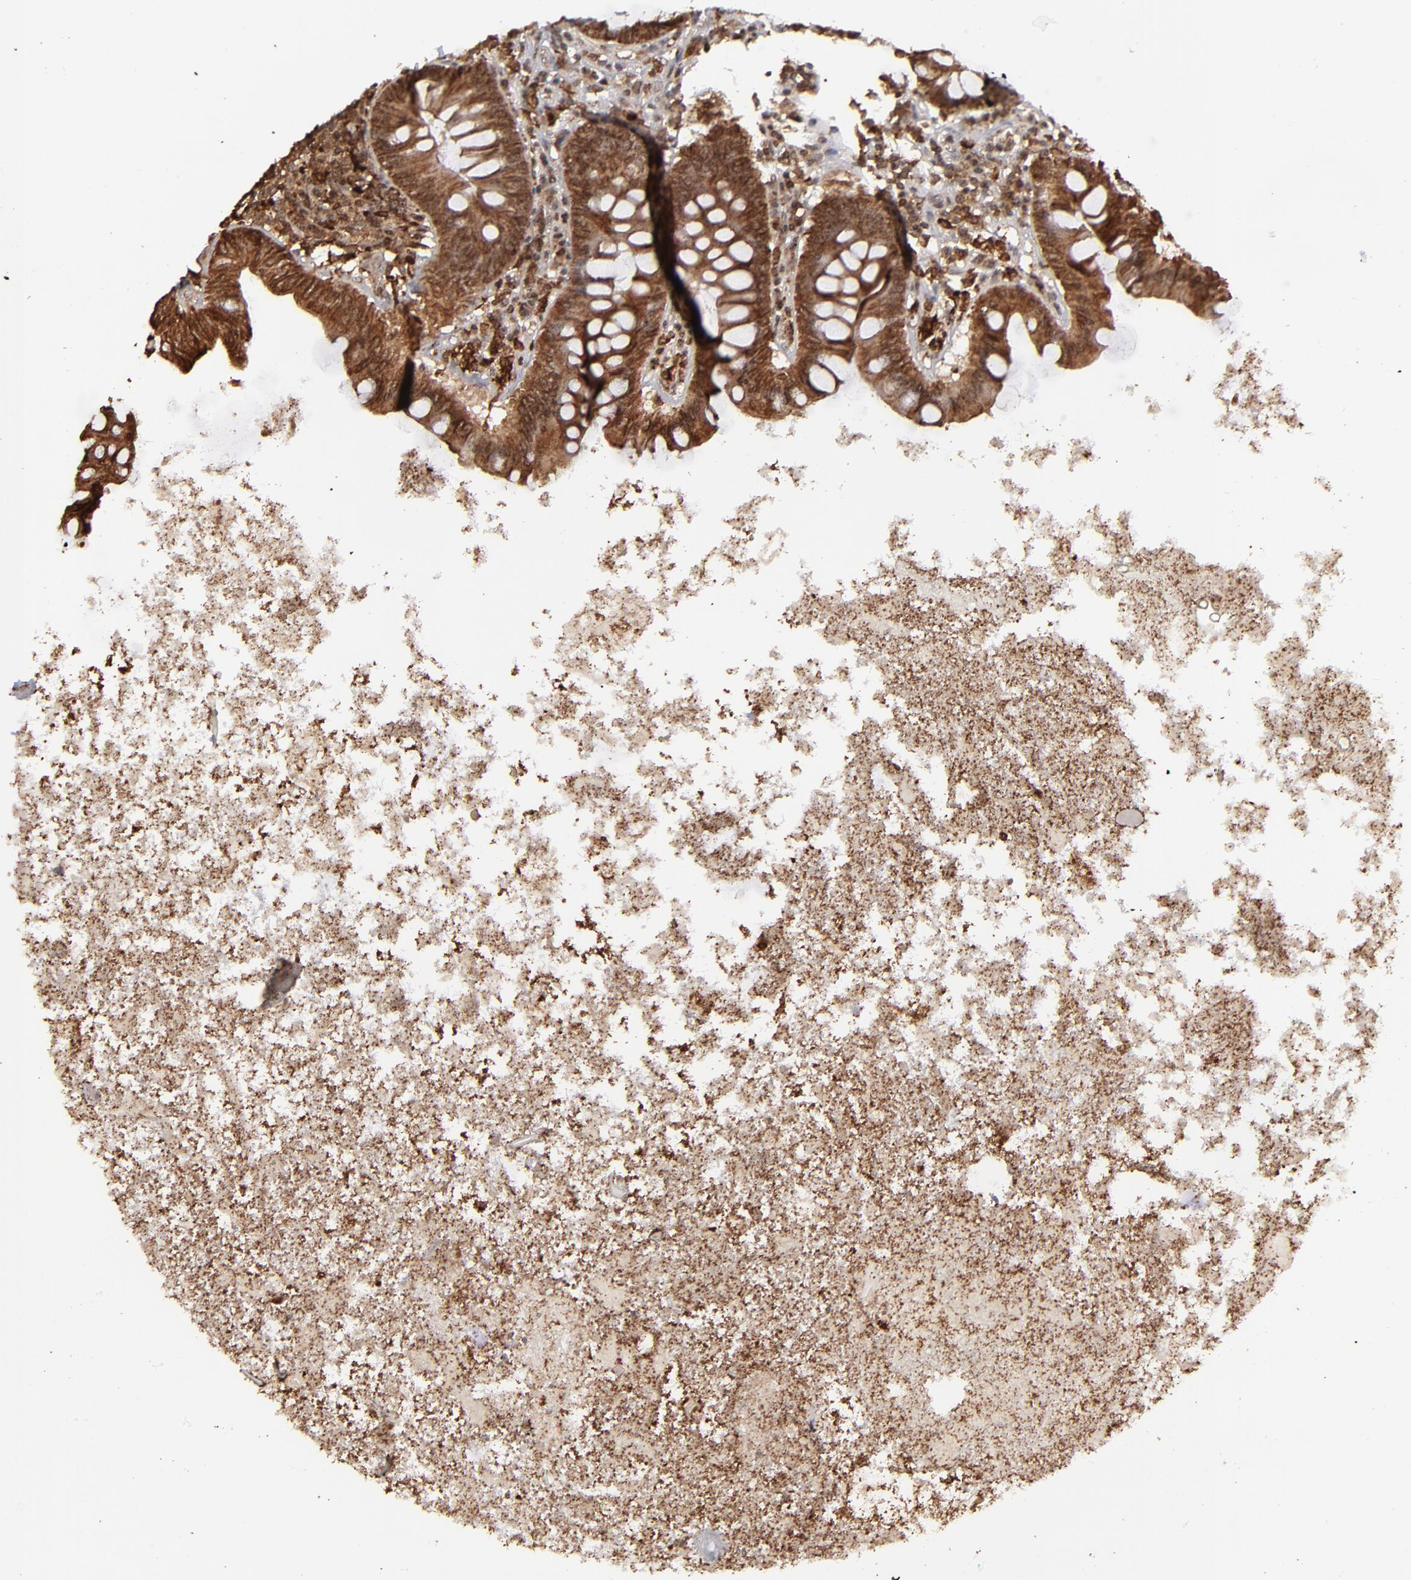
{"staining": {"intensity": "strong", "quantity": ">75%", "location": "cytoplasmic/membranous,nuclear"}, "tissue": "appendix", "cell_type": "Glandular cells", "image_type": "normal", "snomed": [{"axis": "morphology", "description": "Normal tissue, NOS"}, {"axis": "topography", "description": "Appendix"}], "caption": "Approximately >75% of glandular cells in benign human appendix demonstrate strong cytoplasmic/membranous,nuclear protein positivity as visualized by brown immunohistochemical staining.", "gene": "RGS6", "patient": {"sex": "female", "age": 82}}